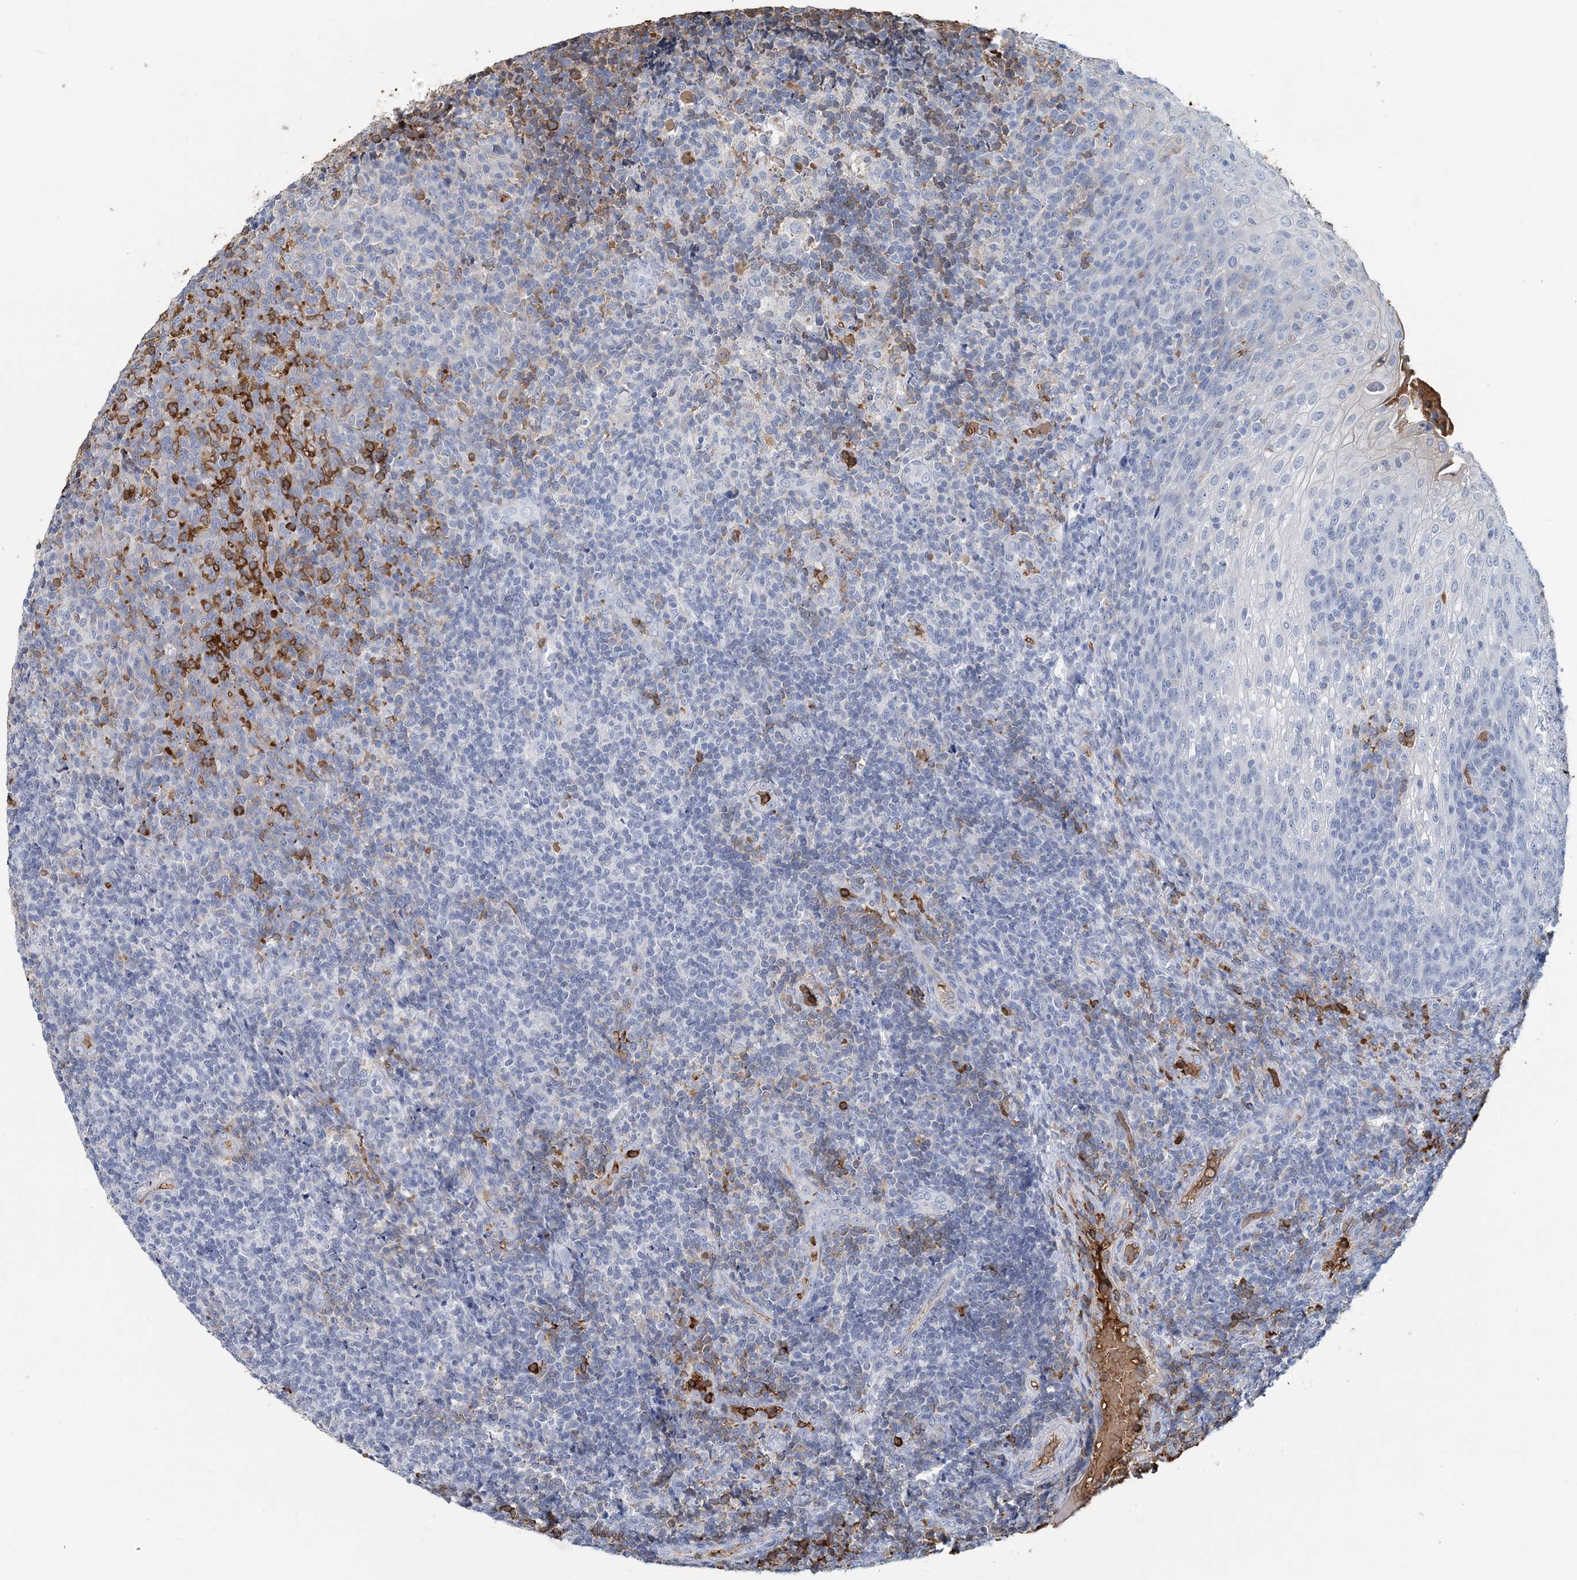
{"staining": {"intensity": "negative", "quantity": "none", "location": "none"}, "tissue": "tonsil", "cell_type": "Germinal center cells", "image_type": "normal", "snomed": [{"axis": "morphology", "description": "Normal tissue, NOS"}, {"axis": "topography", "description": "Tonsil"}], "caption": "This histopathology image is of benign tonsil stained with IHC to label a protein in brown with the nuclei are counter-stained blue. There is no staining in germinal center cells.", "gene": "HBD", "patient": {"sex": "female", "age": 19}}